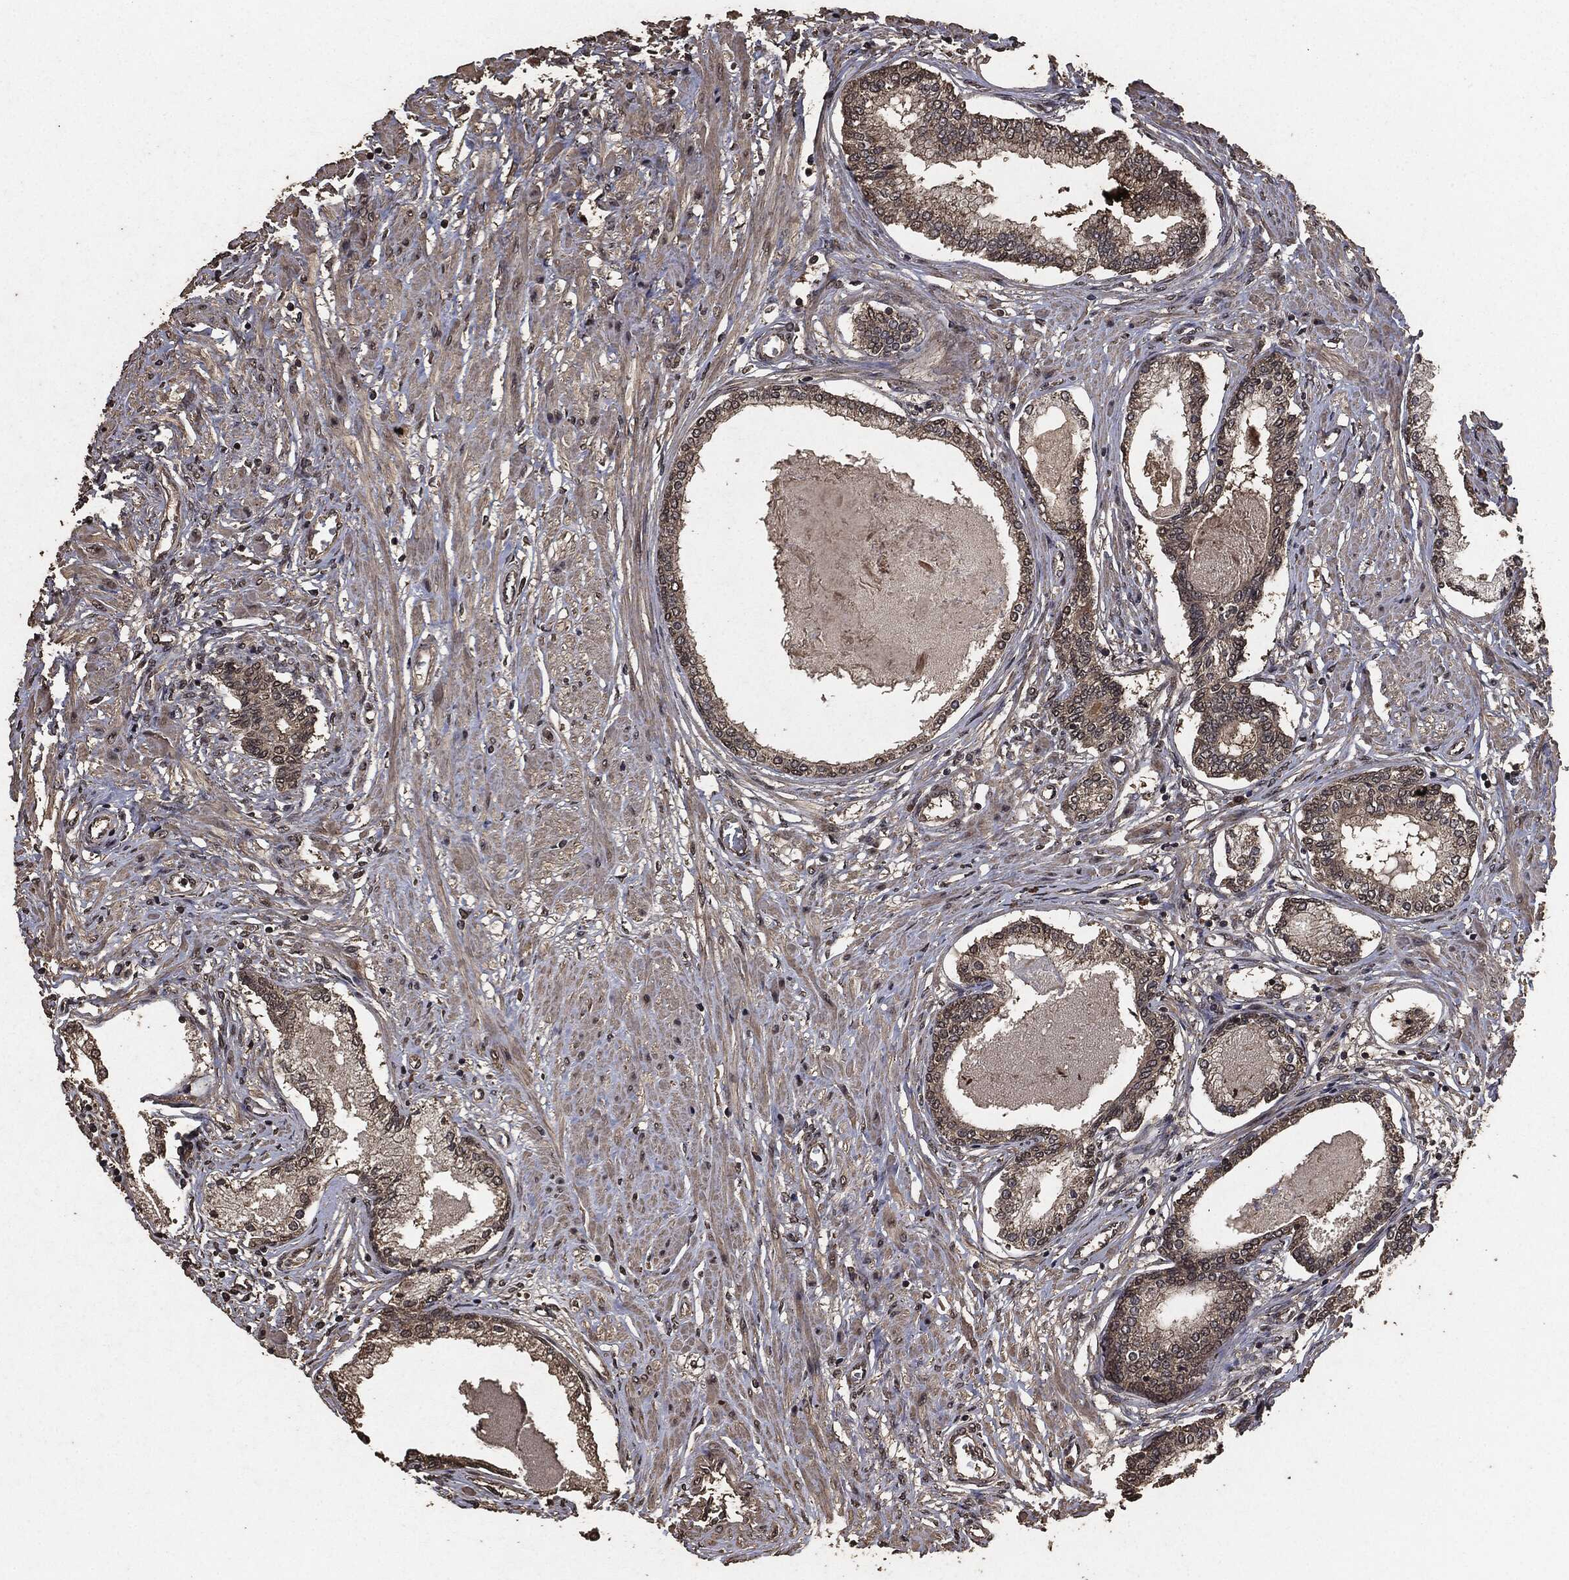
{"staining": {"intensity": "weak", "quantity": ">75%", "location": "cytoplasmic/membranous"}, "tissue": "prostate cancer", "cell_type": "Tumor cells", "image_type": "cancer", "snomed": [{"axis": "morphology", "description": "Adenocarcinoma, Low grade"}, {"axis": "topography", "description": "Prostate and seminal vesicle, NOS"}], "caption": "DAB (3,3'-diaminobenzidine) immunohistochemical staining of prostate cancer (adenocarcinoma (low-grade)) reveals weak cytoplasmic/membranous protein expression in about >75% of tumor cells.", "gene": "AKT1S1", "patient": {"sex": "male", "age": 61}}